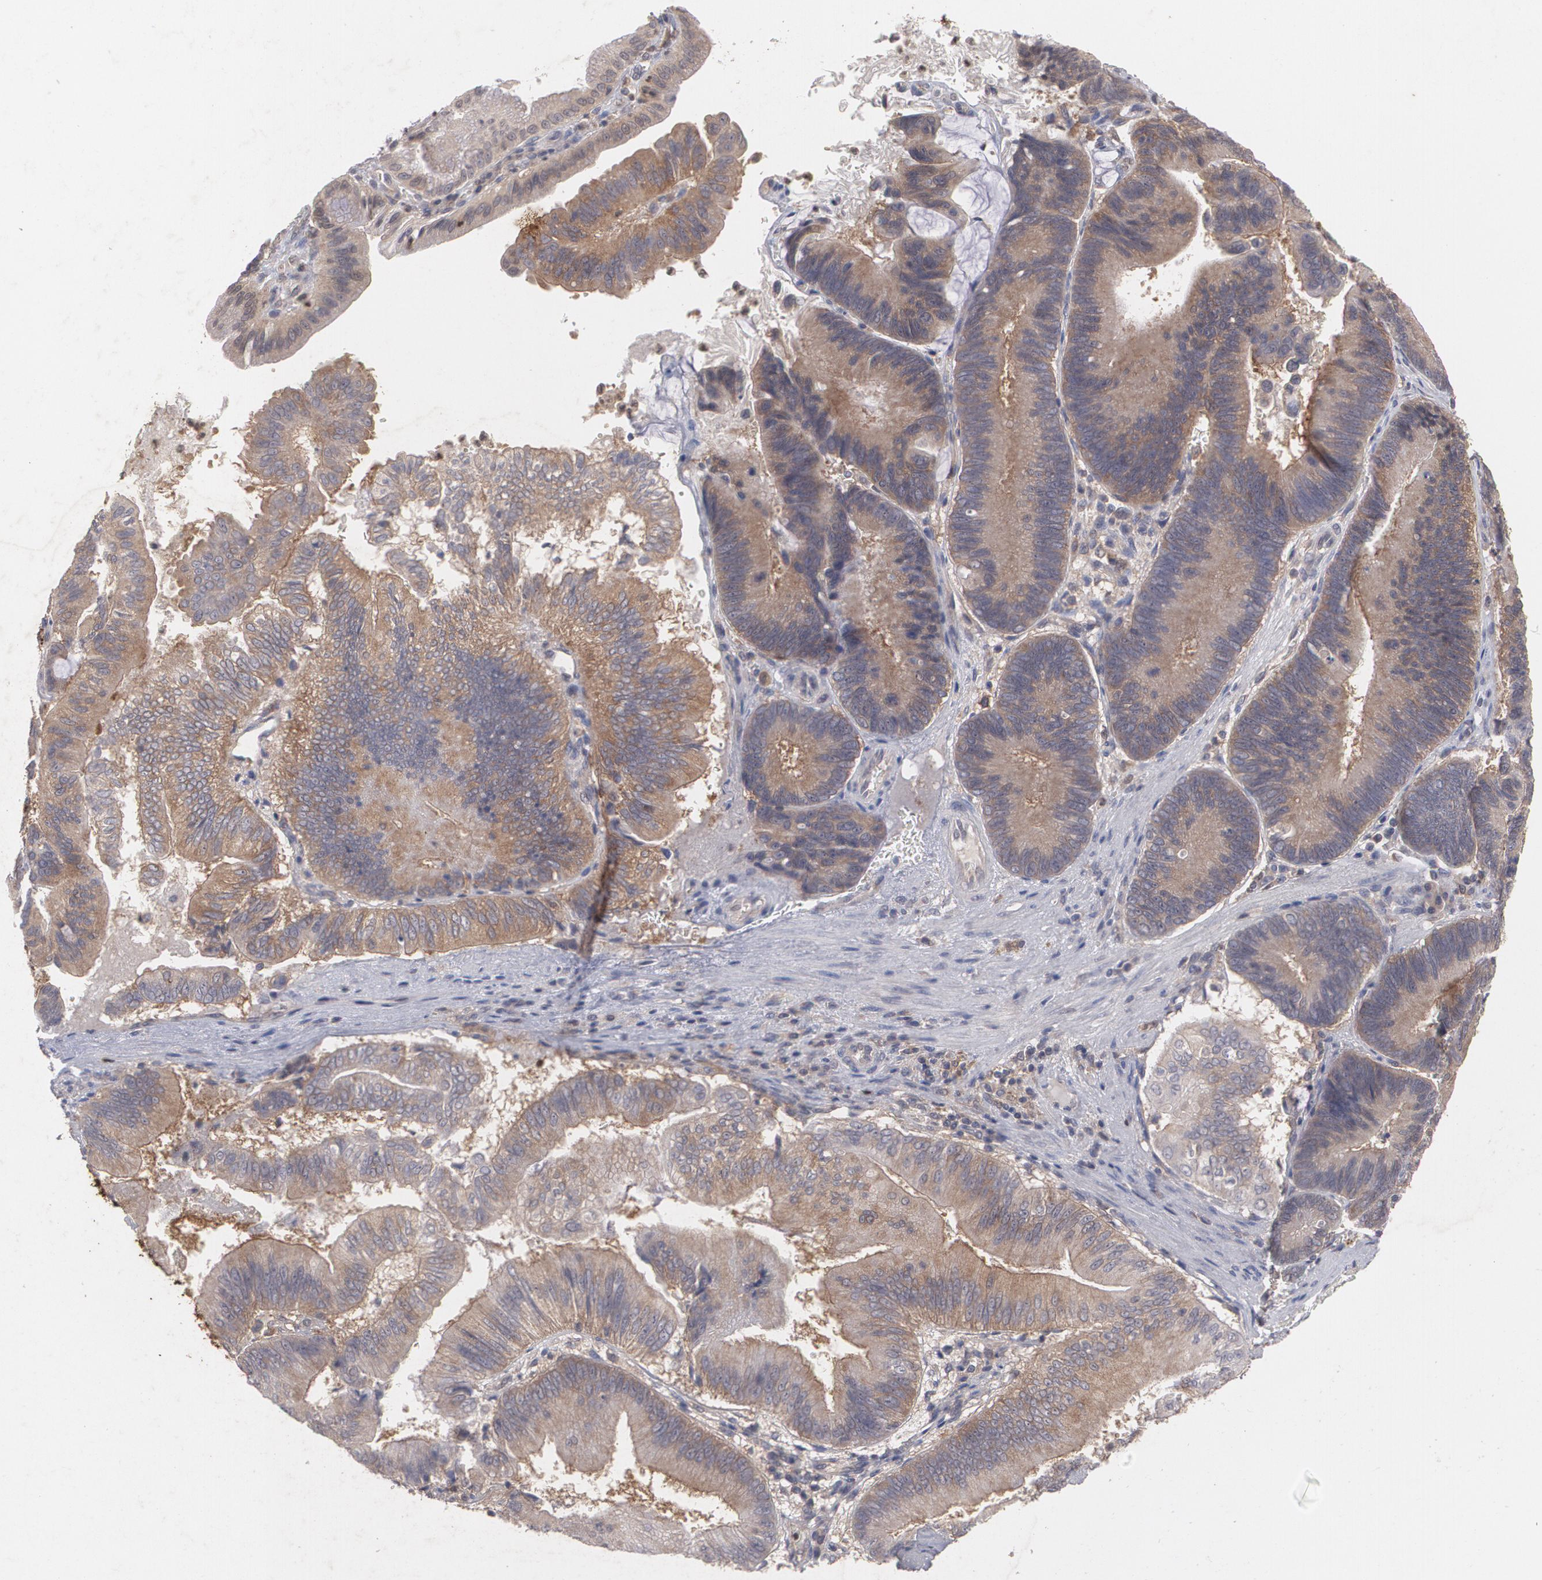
{"staining": {"intensity": "weak", "quantity": ">75%", "location": "cytoplasmic/membranous"}, "tissue": "pancreatic cancer", "cell_type": "Tumor cells", "image_type": "cancer", "snomed": [{"axis": "morphology", "description": "Adenocarcinoma, NOS"}, {"axis": "topography", "description": "Pancreas"}], "caption": "DAB (3,3'-diaminobenzidine) immunohistochemical staining of pancreatic cancer (adenocarcinoma) exhibits weak cytoplasmic/membranous protein expression in approximately >75% of tumor cells.", "gene": "HTT", "patient": {"sex": "male", "age": 82}}